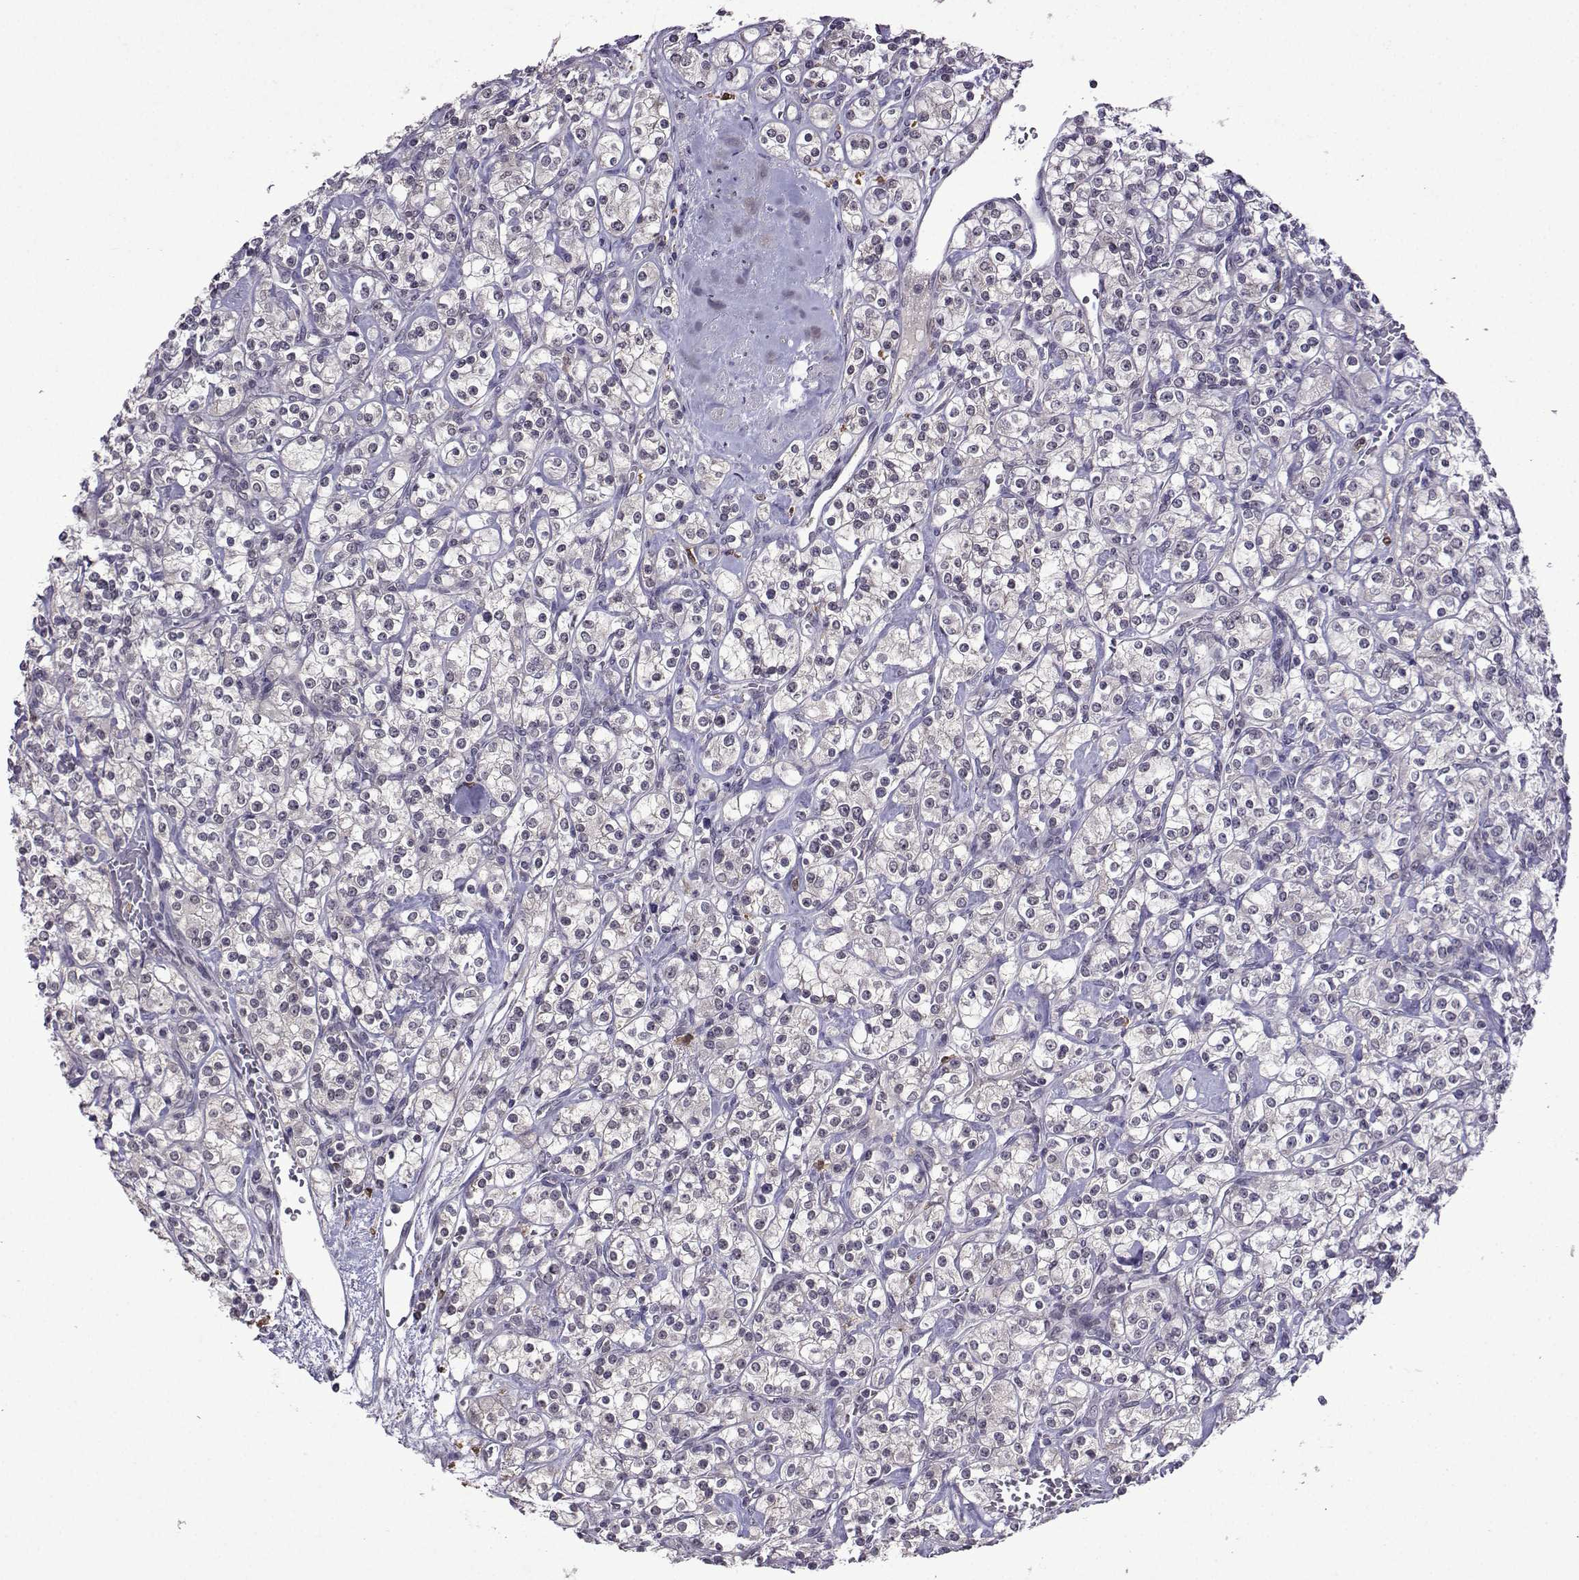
{"staining": {"intensity": "negative", "quantity": "none", "location": "none"}, "tissue": "renal cancer", "cell_type": "Tumor cells", "image_type": "cancer", "snomed": [{"axis": "morphology", "description": "Adenocarcinoma, NOS"}, {"axis": "topography", "description": "Kidney"}], "caption": "A micrograph of human renal adenocarcinoma is negative for staining in tumor cells.", "gene": "CCL28", "patient": {"sex": "male", "age": 77}}